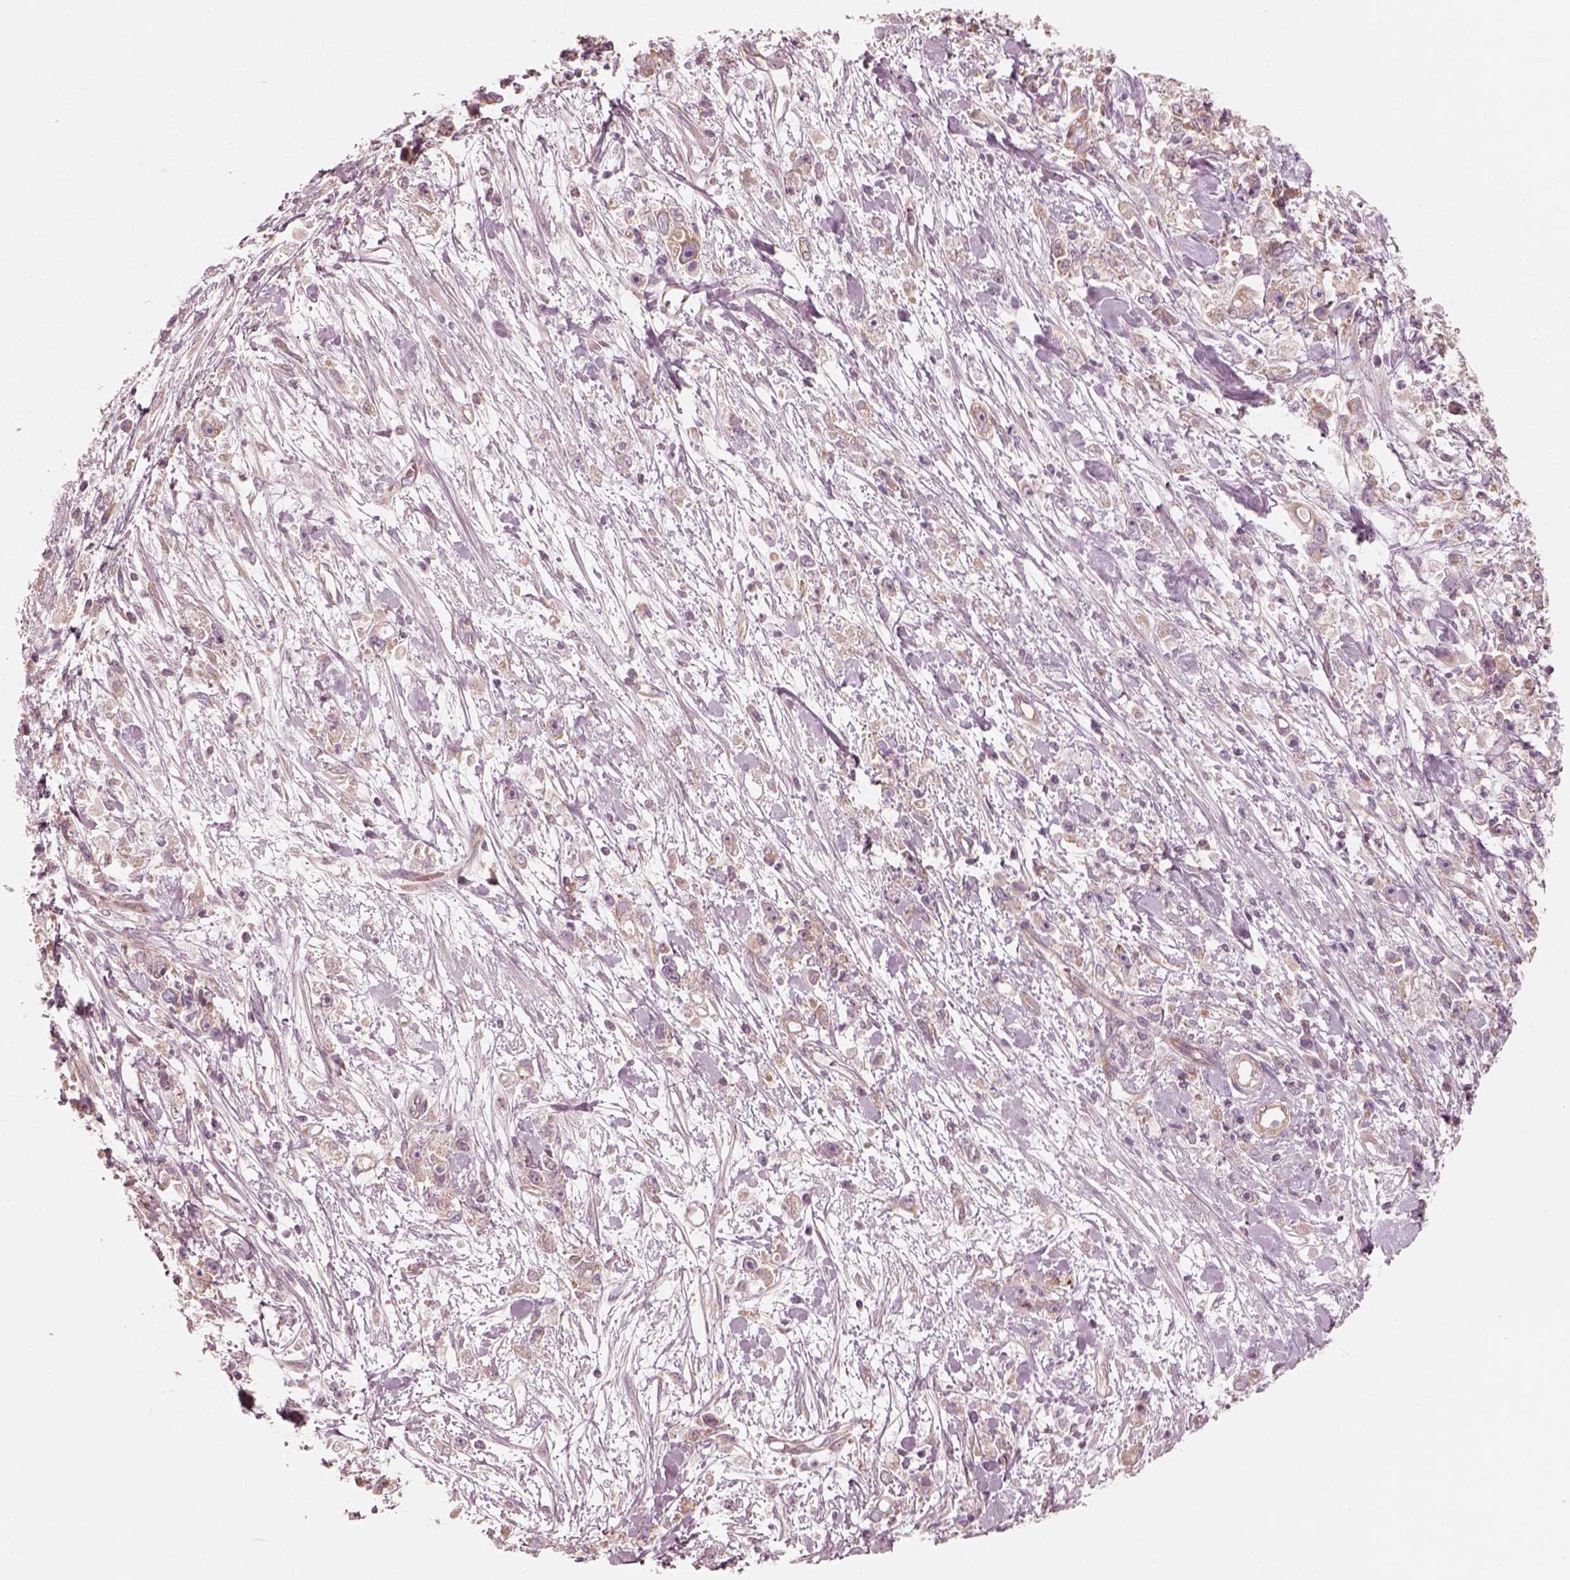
{"staining": {"intensity": "moderate", "quantity": ">75%", "location": "cytoplasmic/membranous"}, "tissue": "stomach cancer", "cell_type": "Tumor cells", "image_type": "cancer", "snomed": [{"axis": "morphology", "description": "Adenocarcinoma, NOS"}, {"axis": "topography", "description": "Stomach"}], "caption": "Tumor cells demonstrate moderate cytoplasmic/membranous staining in approximately >75% of cells in stomach cancer (adenocarcinoma). (Brightfield microscopy of DAB IHC at high magnification).", "gene": "CNOT2", "patient": {"sex": "female", "age": 59}}